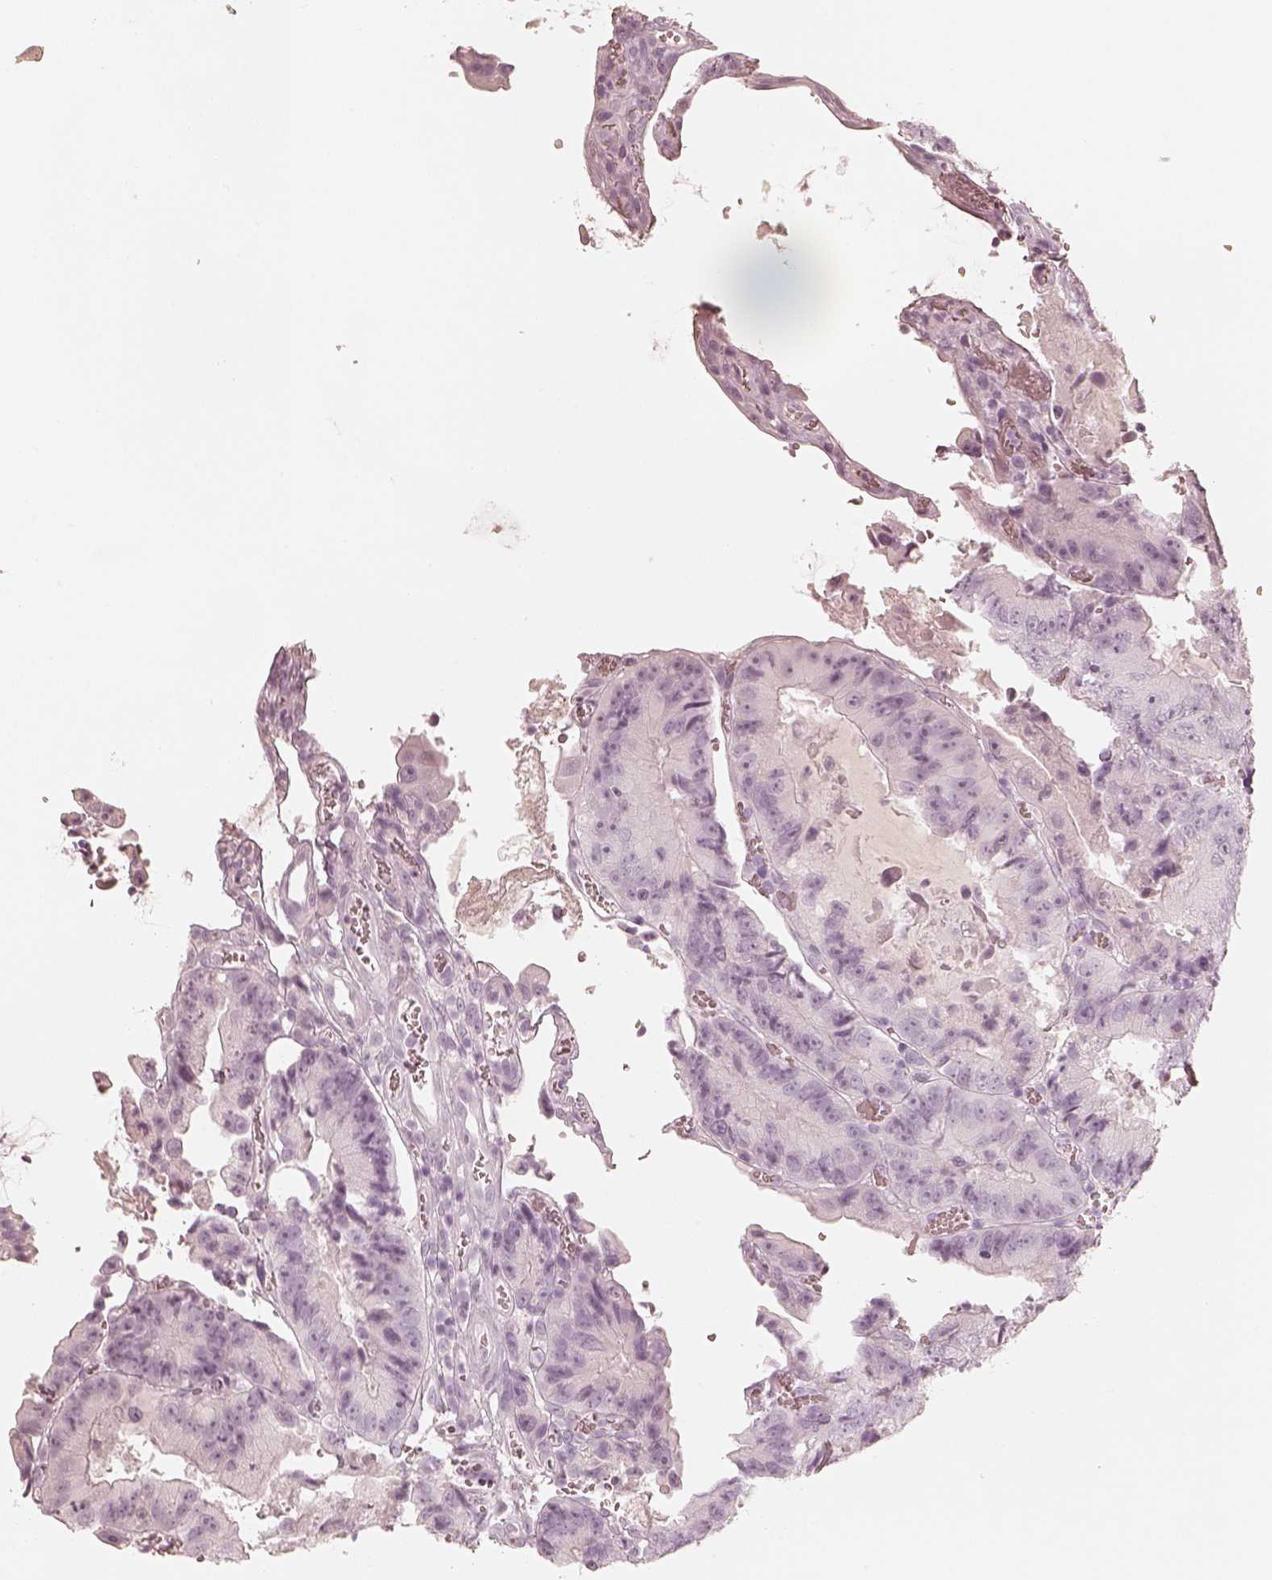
{"staining": {"intensity": "negative", "quantity": "none", "location": "none"}, "tissue": "colorectal cancer", "cell_type": "Tumor cells", "image_type": "cancer", "snomed": [{"axis": "morphology", "description": "Adenocarcinoma, NOS"}, {"axis": "topography", "description": "Colon"}], "caption": "Tumor cells show no significant protein expression in adenocarcinoma (colorectal).", "gene": "KRT82", "patient": {"sex": "female", "age": 86}}